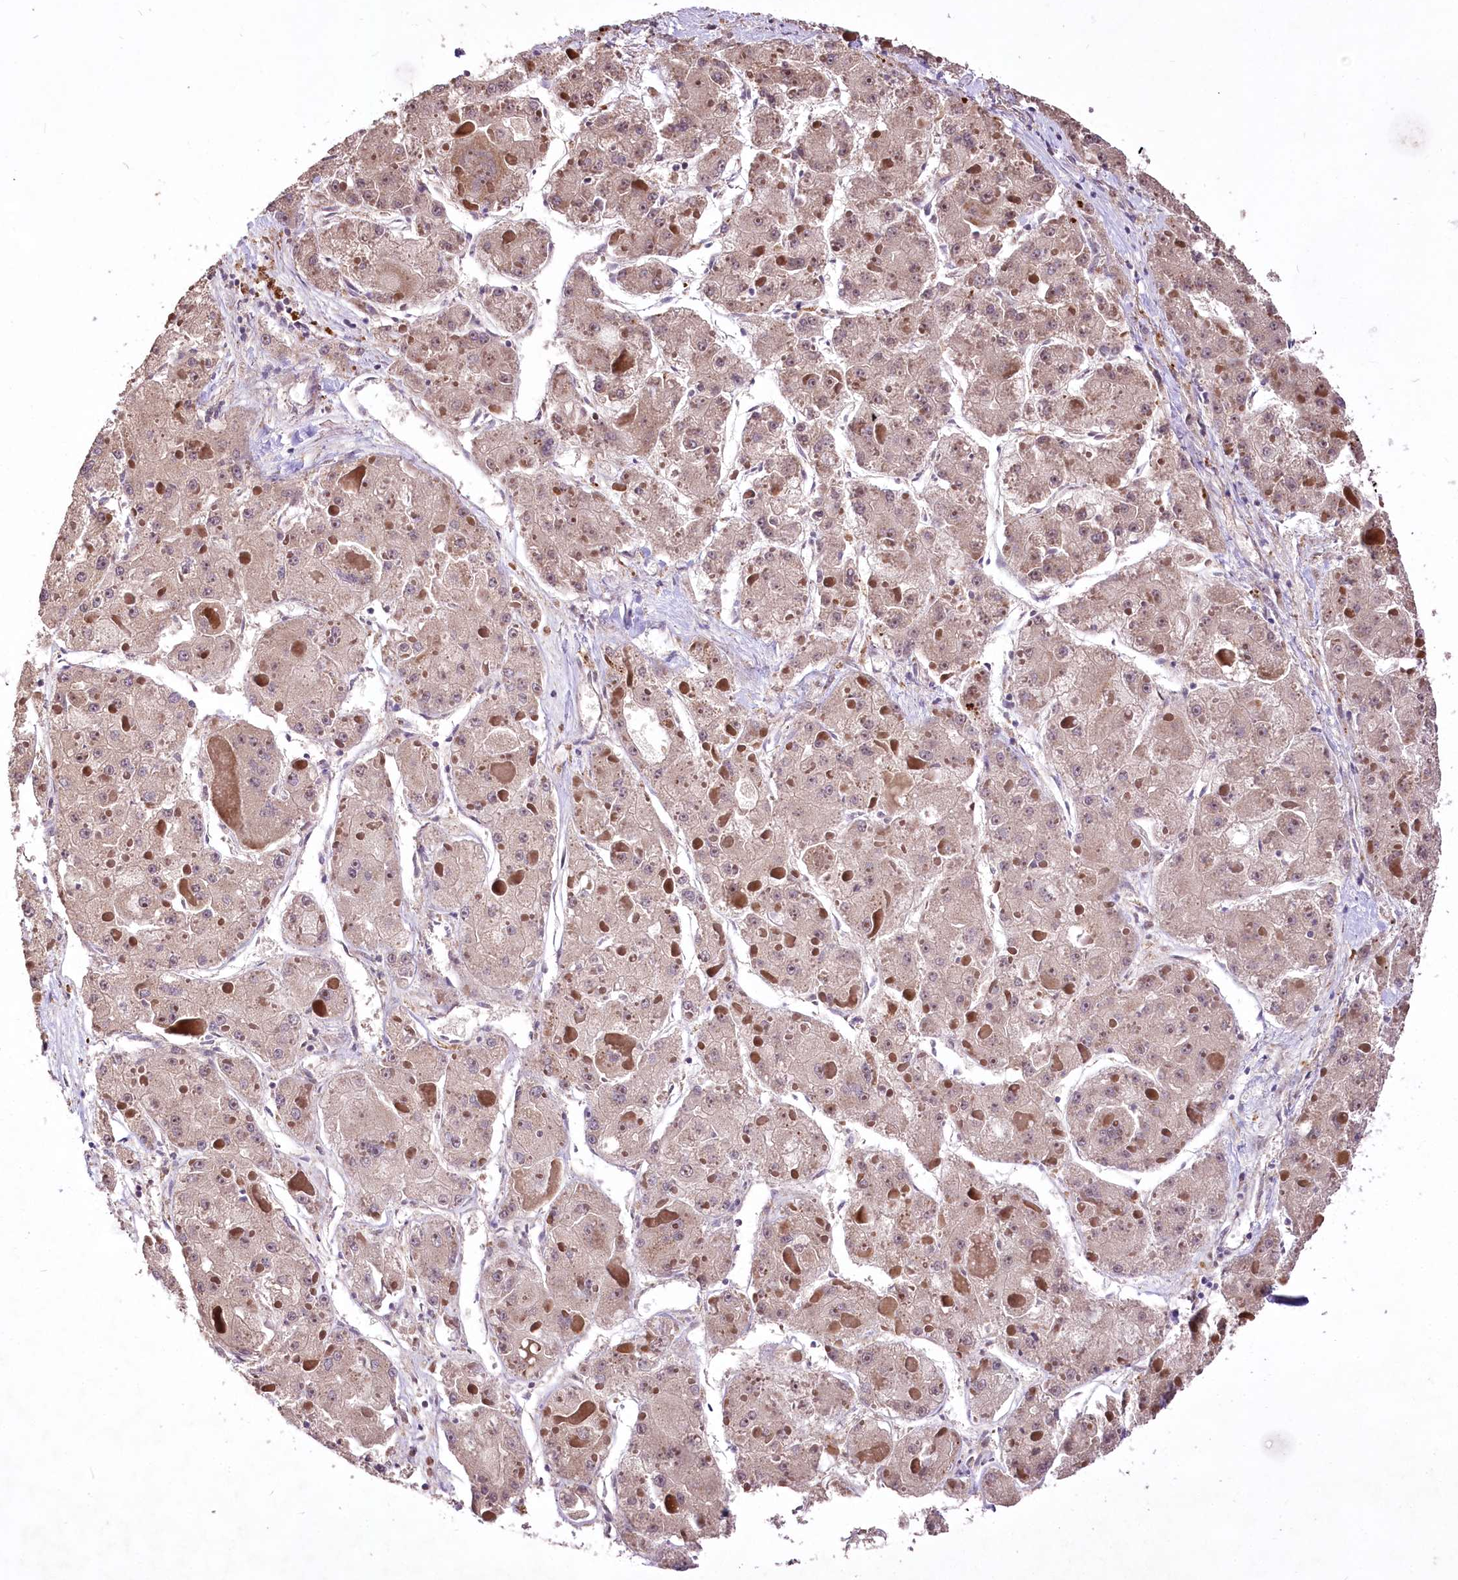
{"staining": {"intensity": "negative", "quantity": "none", "location": "none"}, "tissue": "liver cancer", "cell_type": "Tumor cells", "image_type": "cancer", "snomed": [{"axis": "morphology", "description": "Carcinoma, Hepatocellular, NOS"}, {"axis": "topography", "description": "Liver"}], "caption": "Liver cancer (hepatocellular carcinoma) stained for a protein using immunohistochemistry (IHC) exhibits no expression tumor cells.", "gene": "SERGEF", "patient": {"sex": "female", "age": 73}}